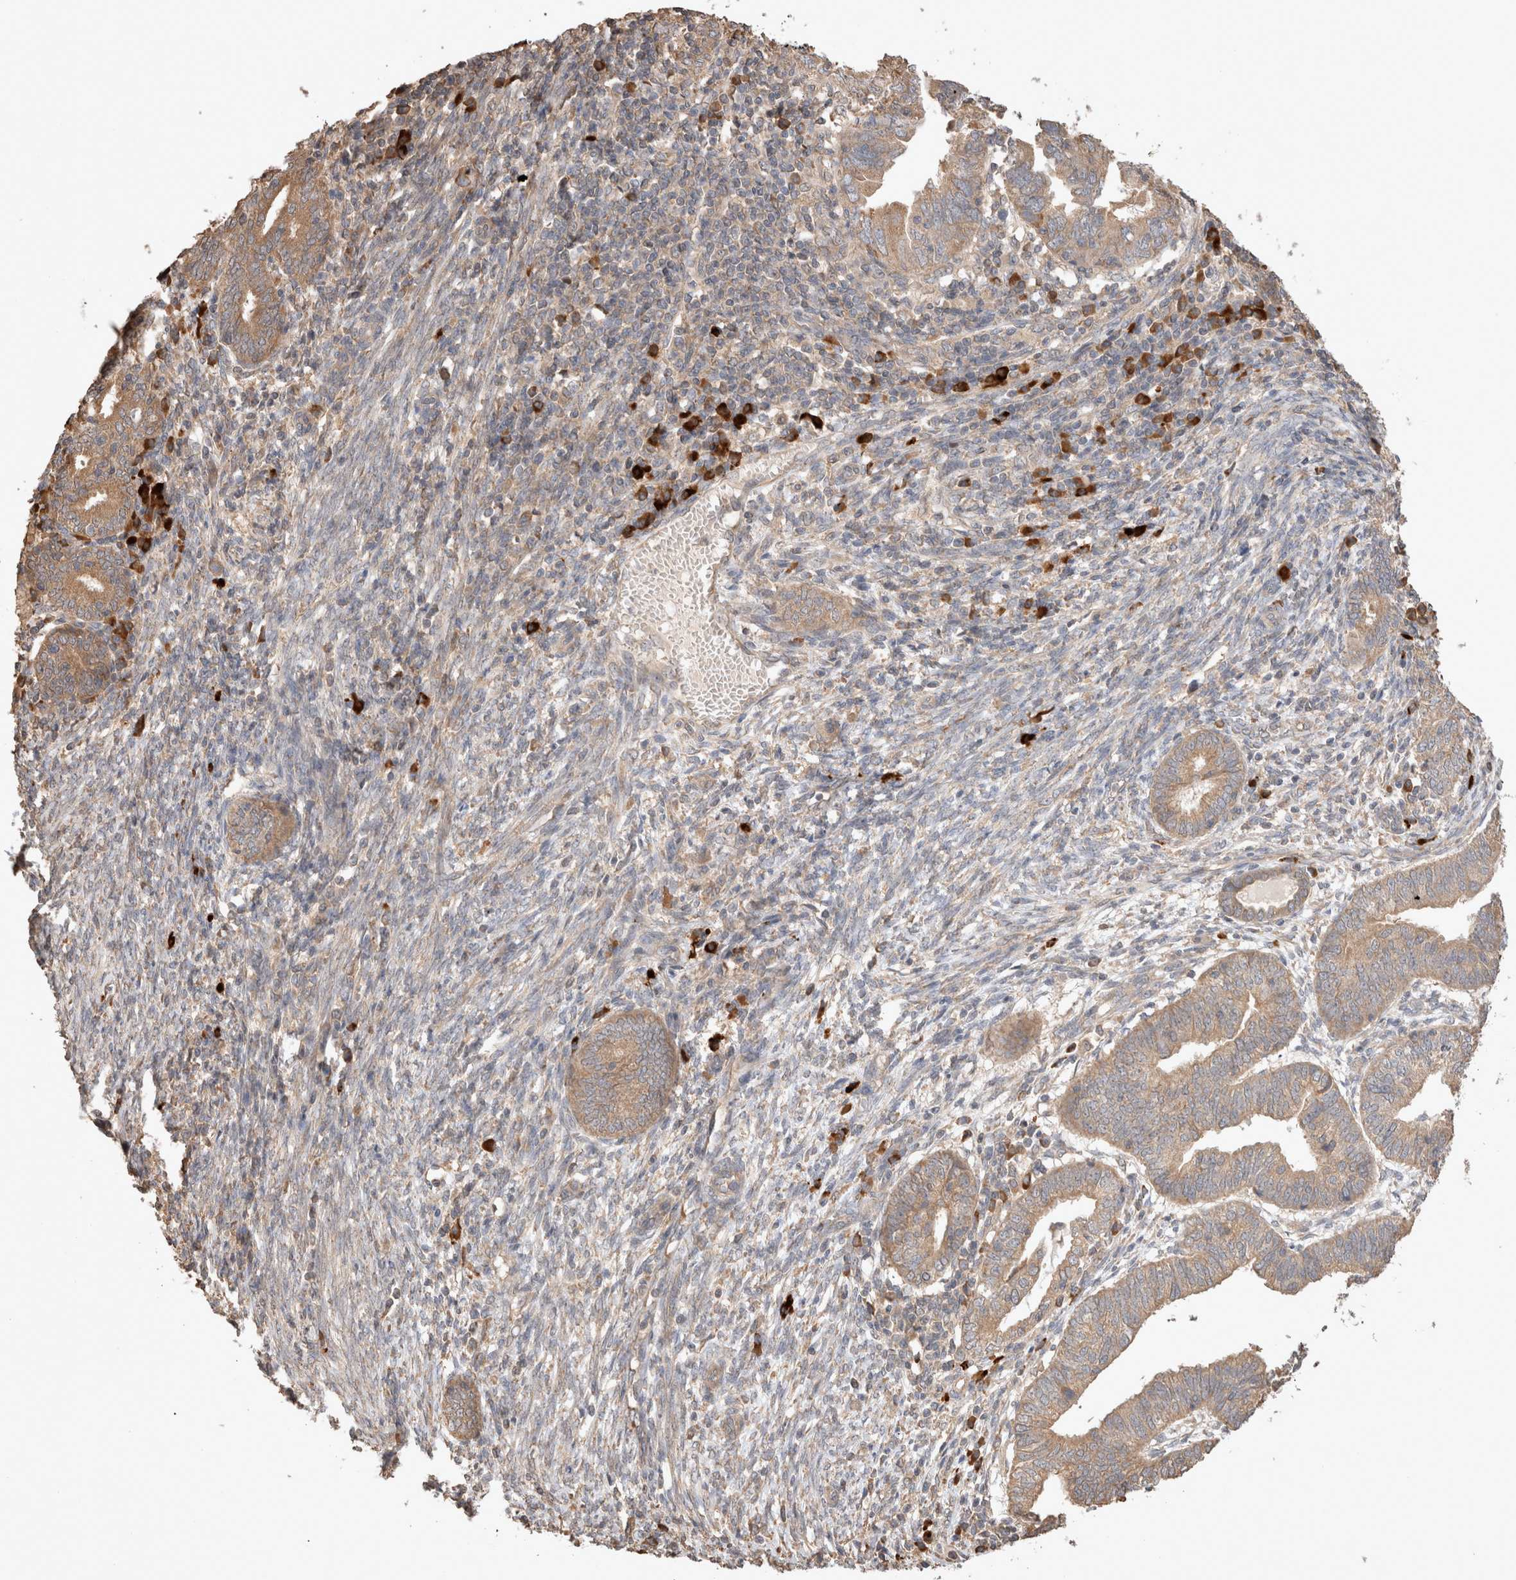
{"staining": {"intensity": "moderate", "quantity": ">75%", "location": "cytoplasmic/membranous"}, "tissue": "endometrial cancer", "cell_type": "Tumor cells", "image_type": "cancer", "snomed": [{"axis": "morphology", "description": "Adenocarcinoma, NOS"}, {"axis": "topography", "description": "Uterus"}], "caption": "This image displays immunohistochemistry staining of endometrial adenocarcinoma, with medium moderate cytoplasmic/membranous staining in about >75% of tumor cells.", "gene": "HROB", "patient": {"sex": "female", "age": 77}}